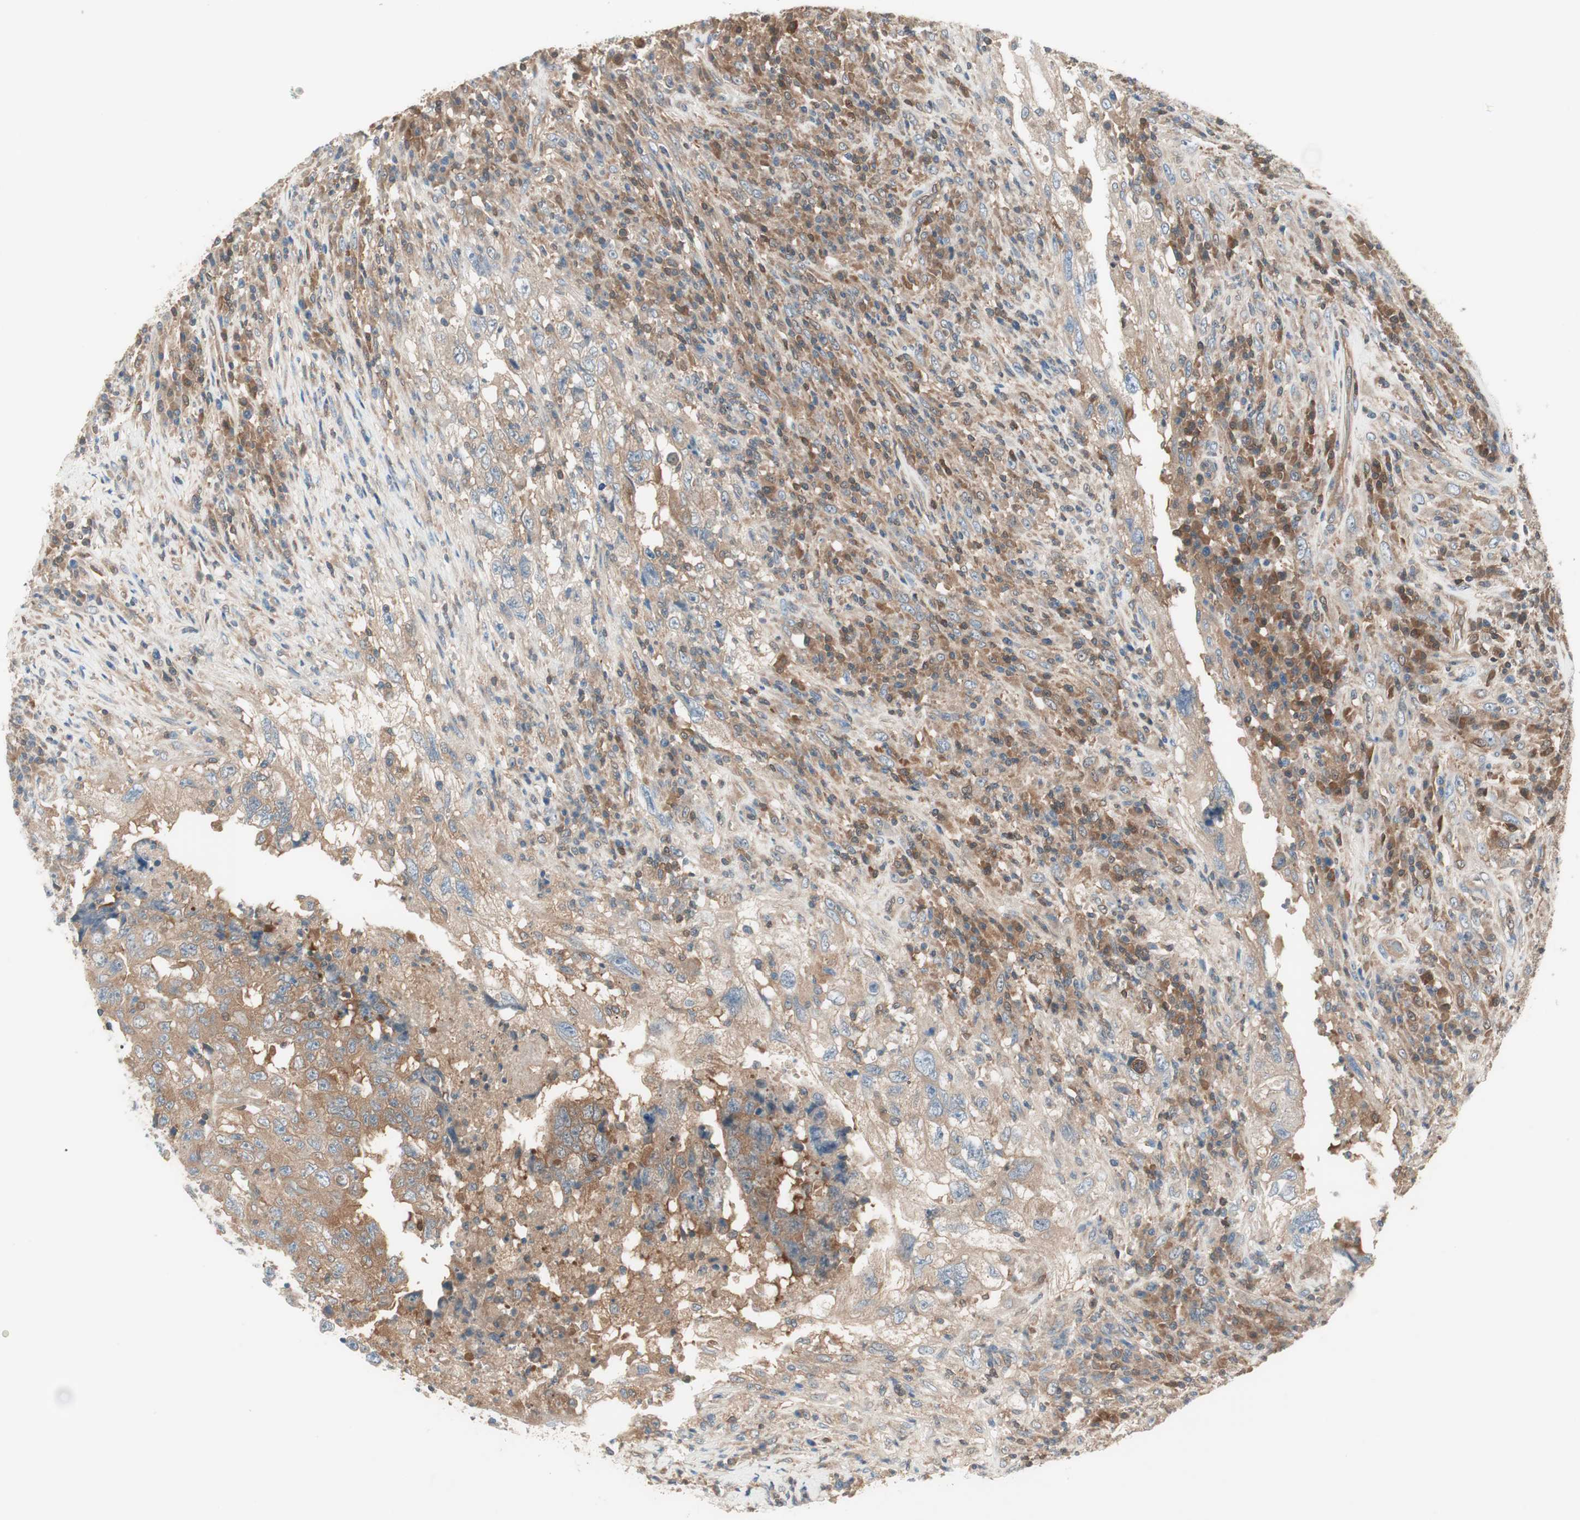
{"staining": {"intensity": "moderate", "quantity": ">75%", "location": "cytoplasmic/membranous"}, "tissue": "testis cancer", "cell_type": "Tumor cells", "image_type": "cancer", "snomed": [{"axis": "morphology", "description": "Necrosis, NOS"}, {"axis": "morphology", "description": "Carcinoma, Embryonal, NOS"}, {"axis": "topography", "description": "Testis"}], "caption": "Testis cancer (embryonal carcinoma) stained with DAB IHC exhibits medium levels of moderate cytoplasmic/membranous expression in approximately >75% of tumor cells.", "gene": "GALT", "patient": {"sex": "male", "age": 19}}